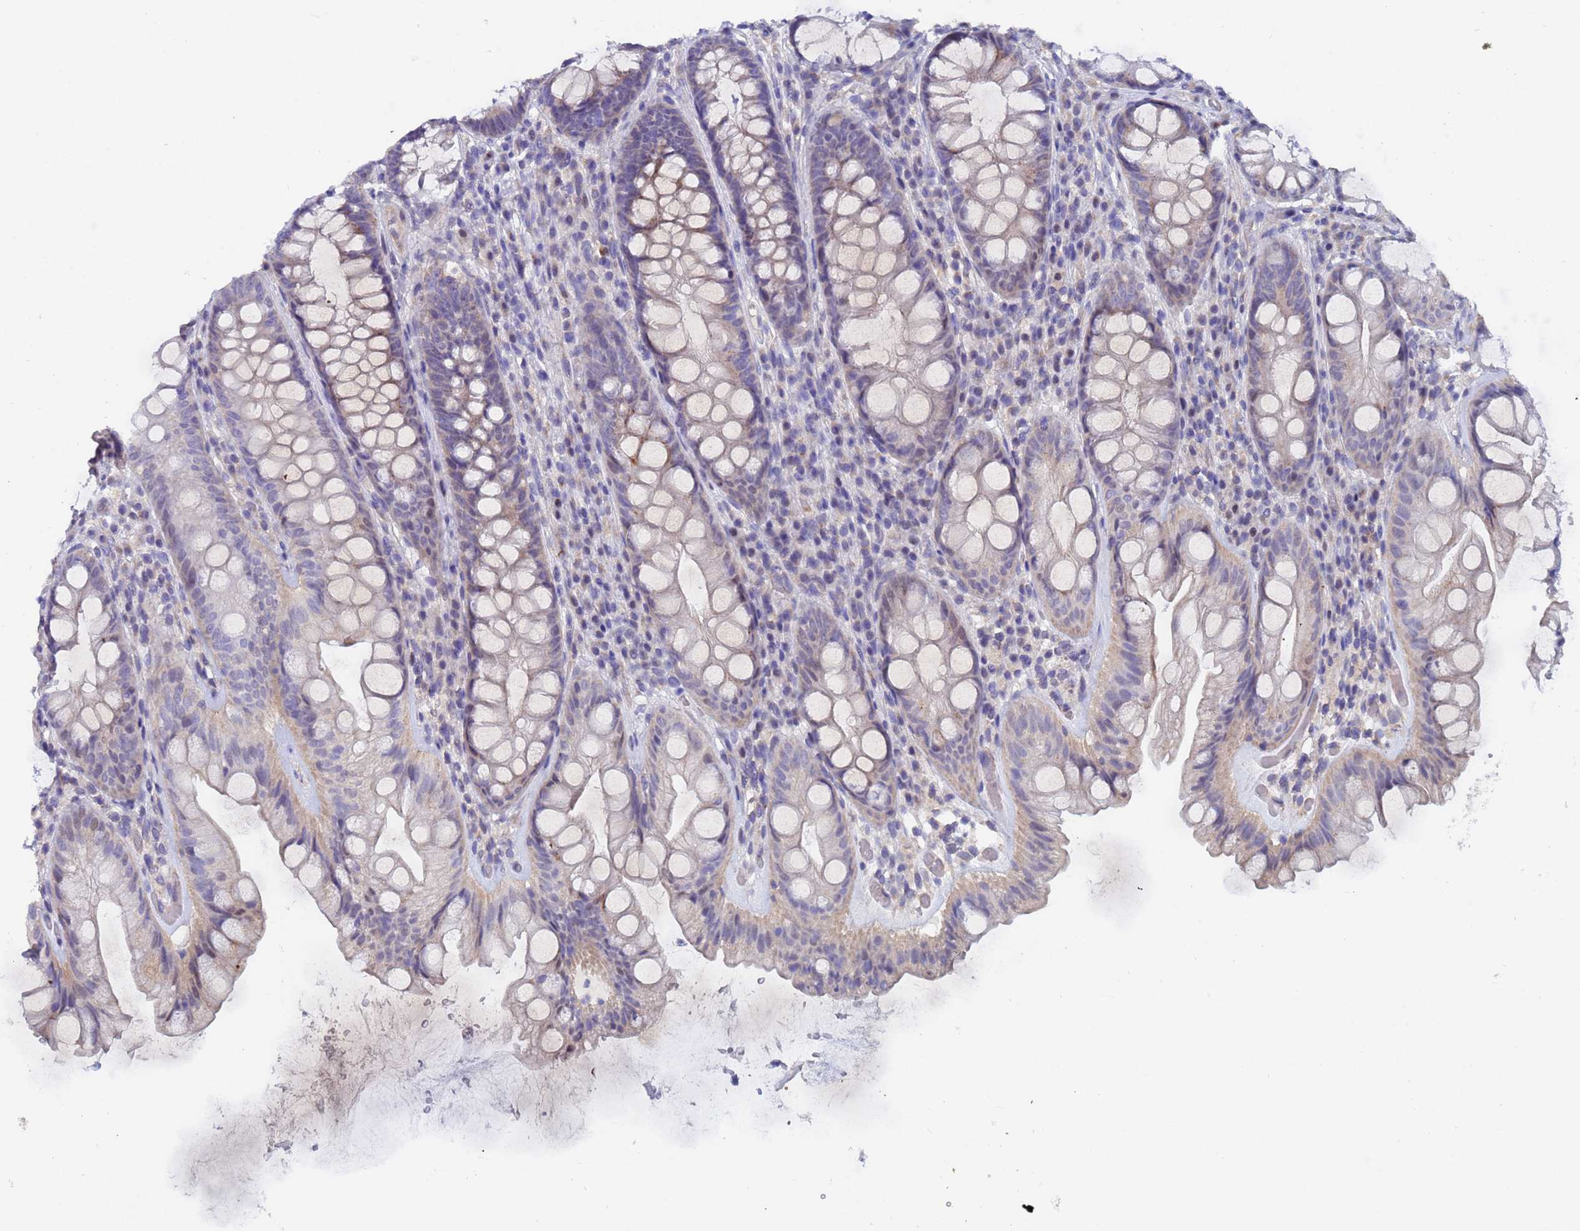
{"staining": {"intensity": "moderate", "quantity": "<25%", "location": "cytoplasmic/membranous"}, "tissue": "rectum", "cell_type": "Glandular cells", "image_type": "normal", "snomed": [{"axis": "morphology", "description": "Normal tissue, NOS"}, {"axis": "topography", "description": "Rectum"}], "caption": "An image of human rectum stained for a protein exhibits moderate cytoplasmic/membranous brown staining in glandular cells.", "gene": "IHO1", "patient": {"sex": "male", "age": 74}}